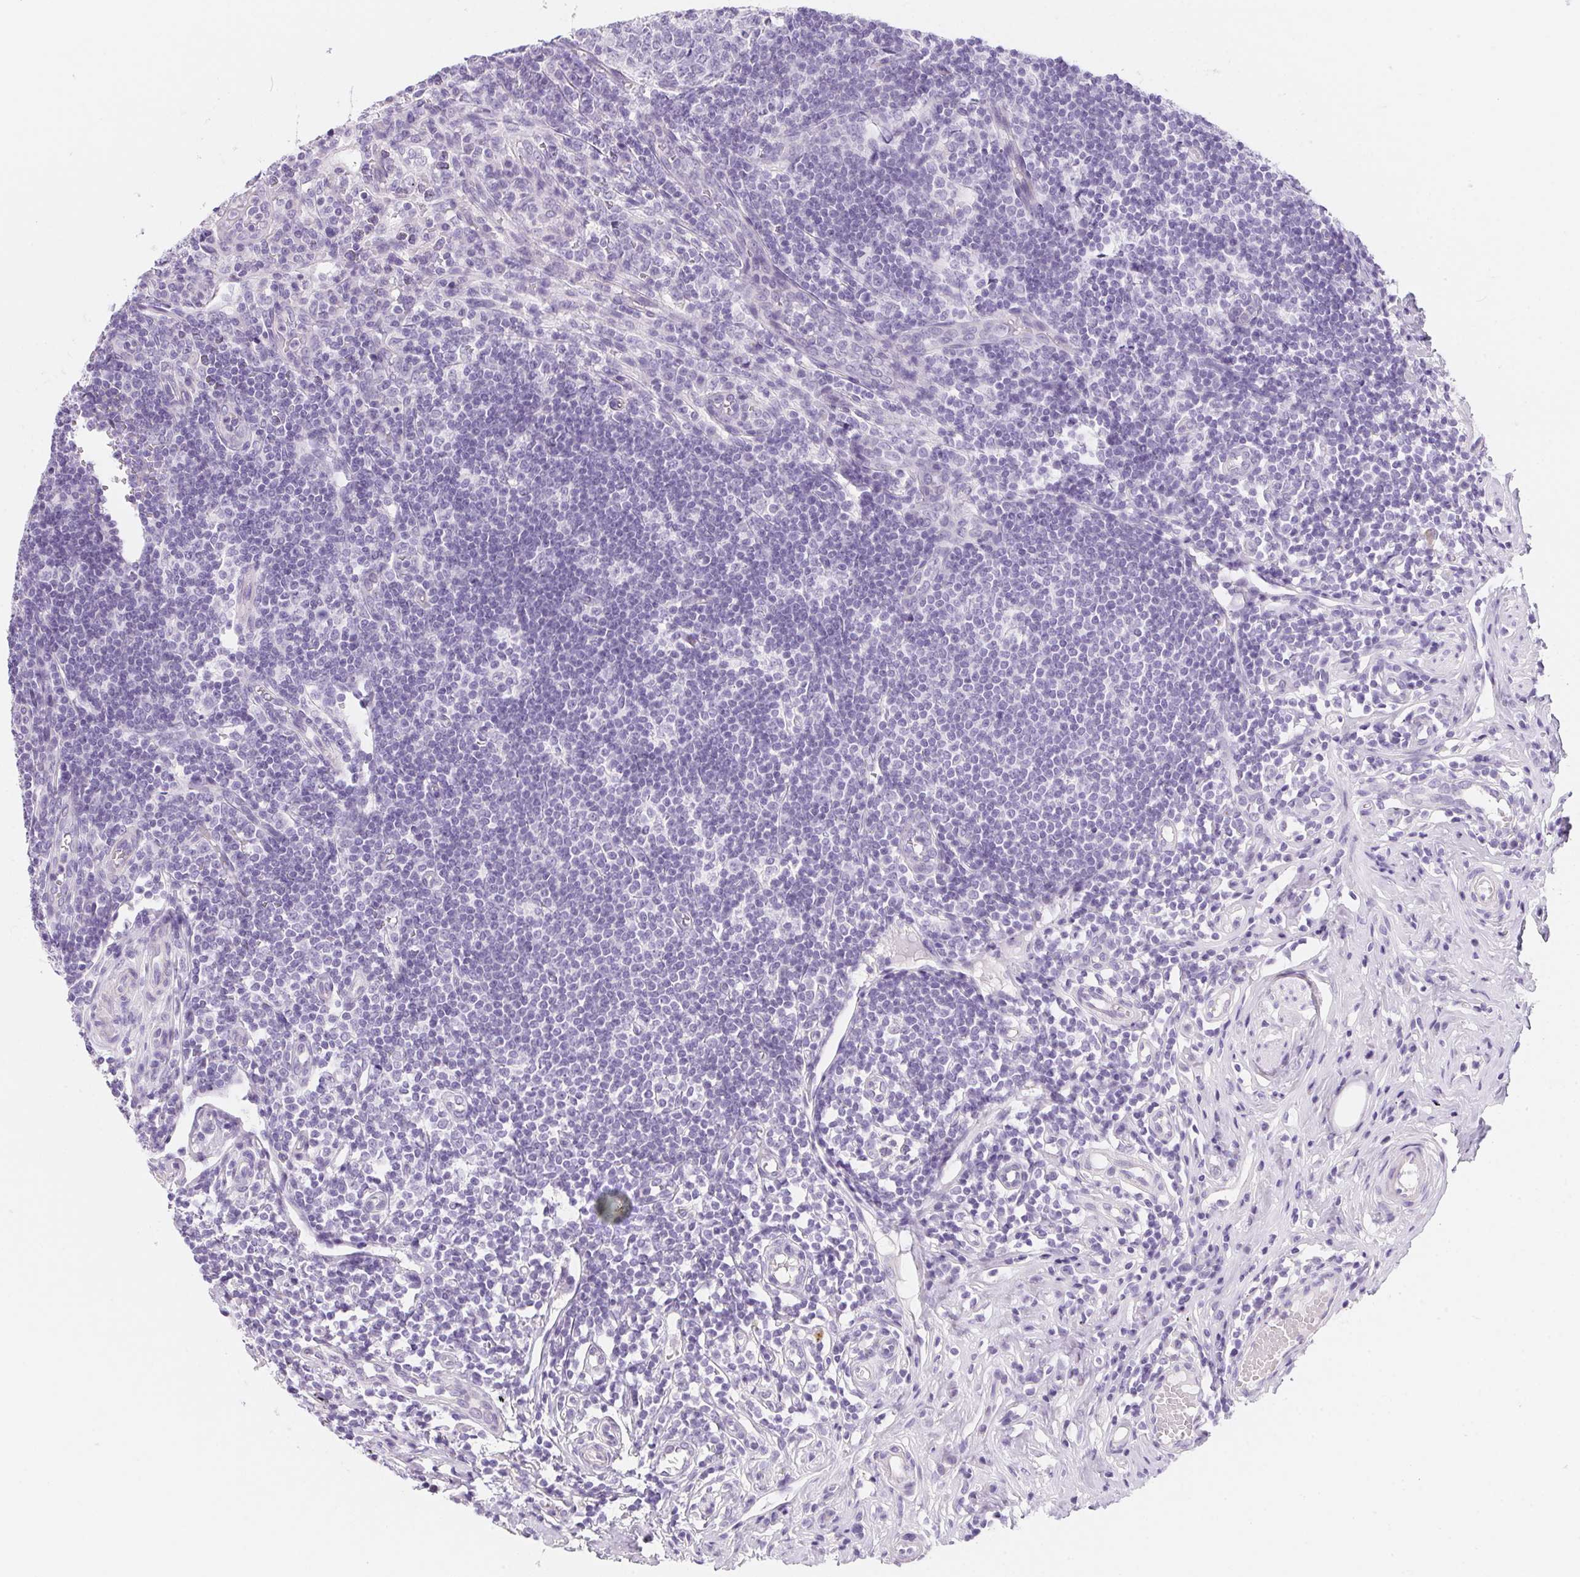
{"staining": {"intensity": "negative", "quantity": "none", "location": "none"}, "tissue": "appendix", "cell_type": "Glandular cells", "image_type": "normal", "snomed": [{"axis": "morphology", "description": "Normal tissue, NOS"}, {"axis": "topography", "description": "Appendix"}], "caption": "IHC micrograph of normal appendix: appendix stained with DAB (3,3'-diaminobenzidine) reveals no significant protein staining in glandular cells.", "gene": "AQP5", "patient": {"sex": "male", "age": 18}}